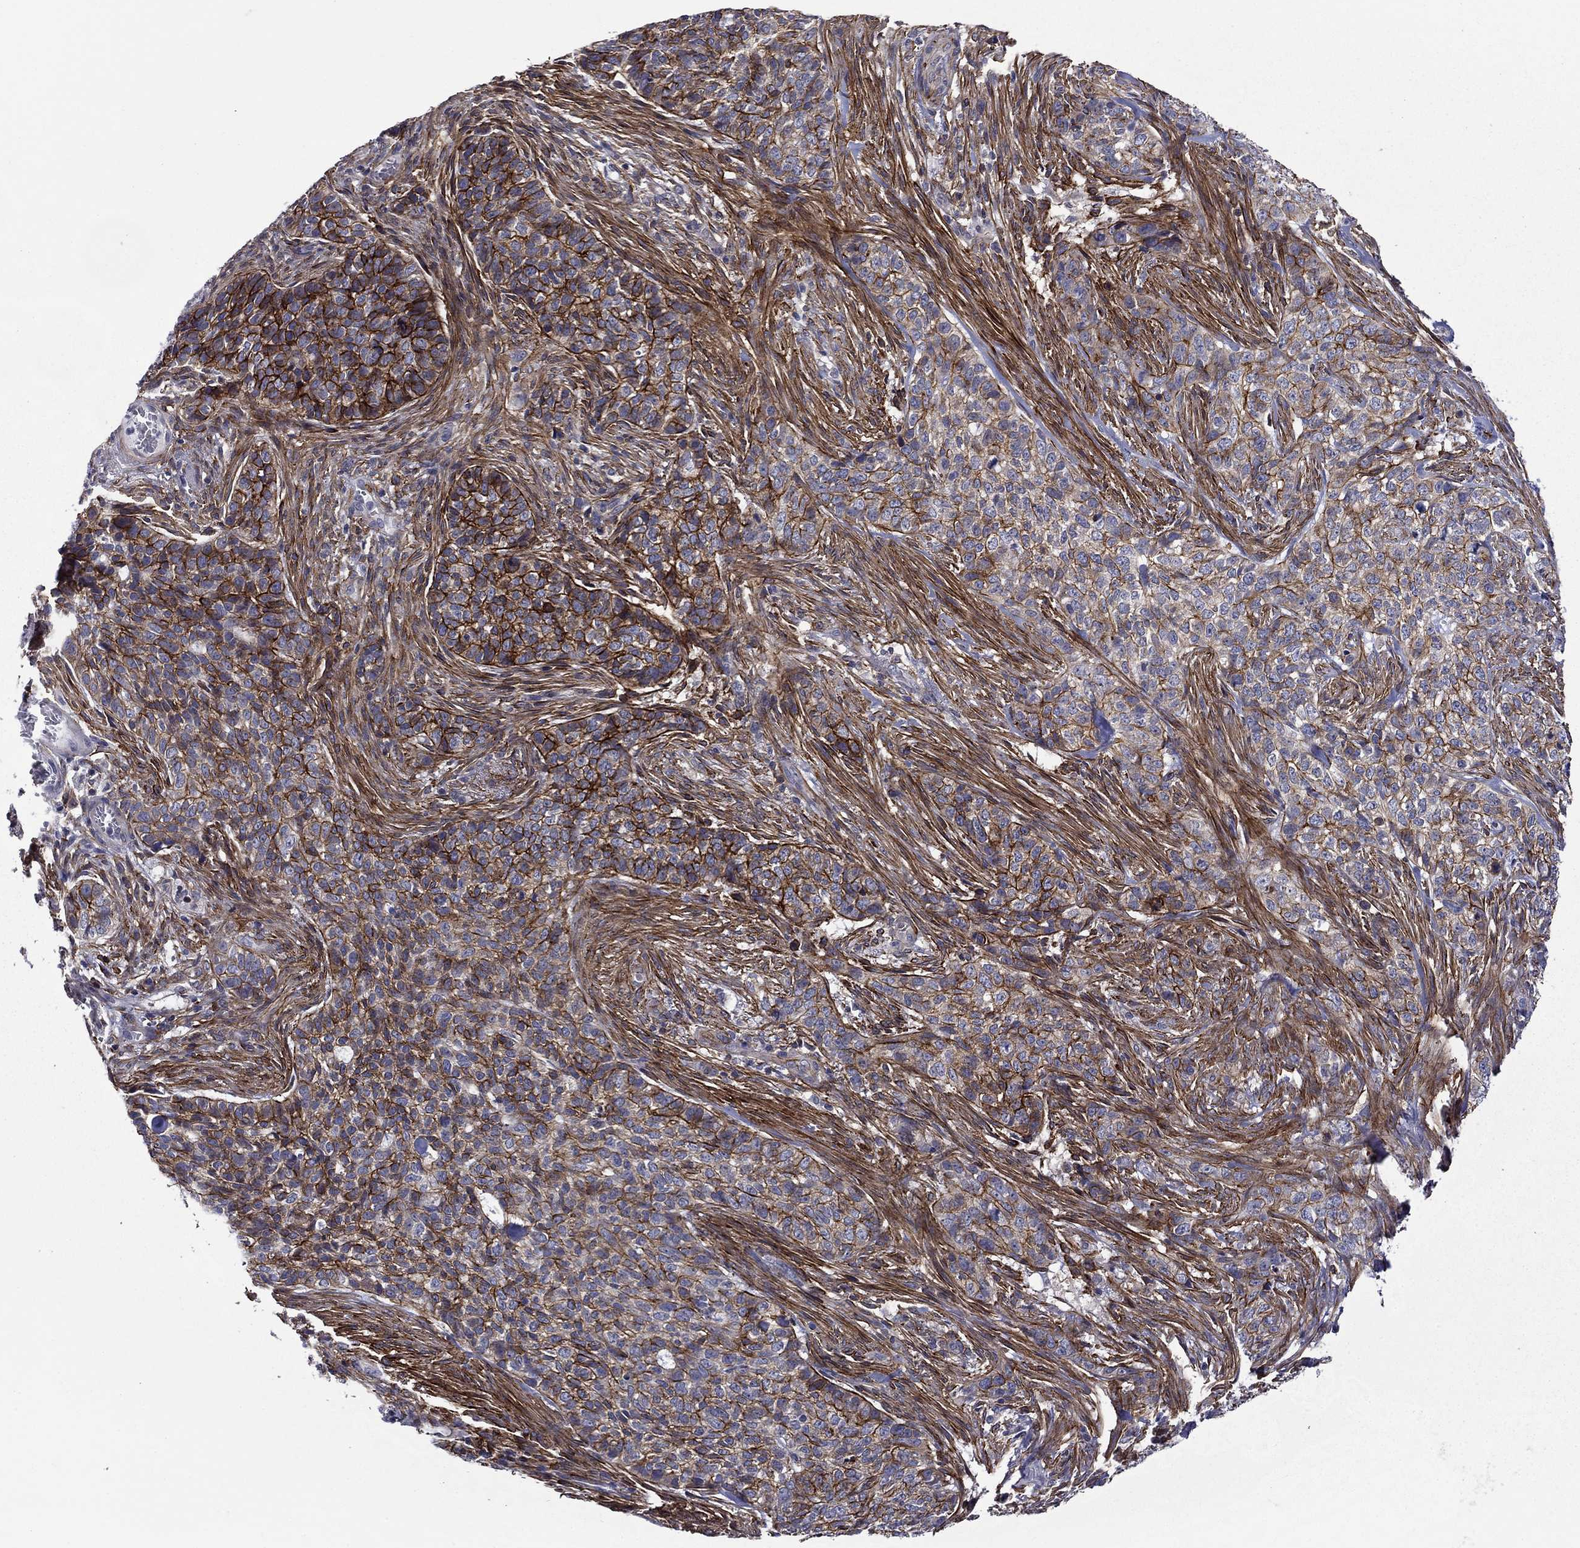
{"staining": {"intensity": "strong", "quantity": "25%-75%", "location": "cytoplasmic/membranous"}, "tissue": "skin cancer", "cell_type": "Tumor cells", "image_type": "cancer", "snomed": [{"axis": "morphology", "description": "Basal cell carcinoma"}, {"axis": "topography", "description": "Skin"}], "caption": "Skin cancer (basal cell carcinoma) tissue reveals strong cytoplasmic/membranous staining in approximately 25%-75% of tumor cells", "gene": "LMO7", "patient": {"sex": "female", "age": 69}}